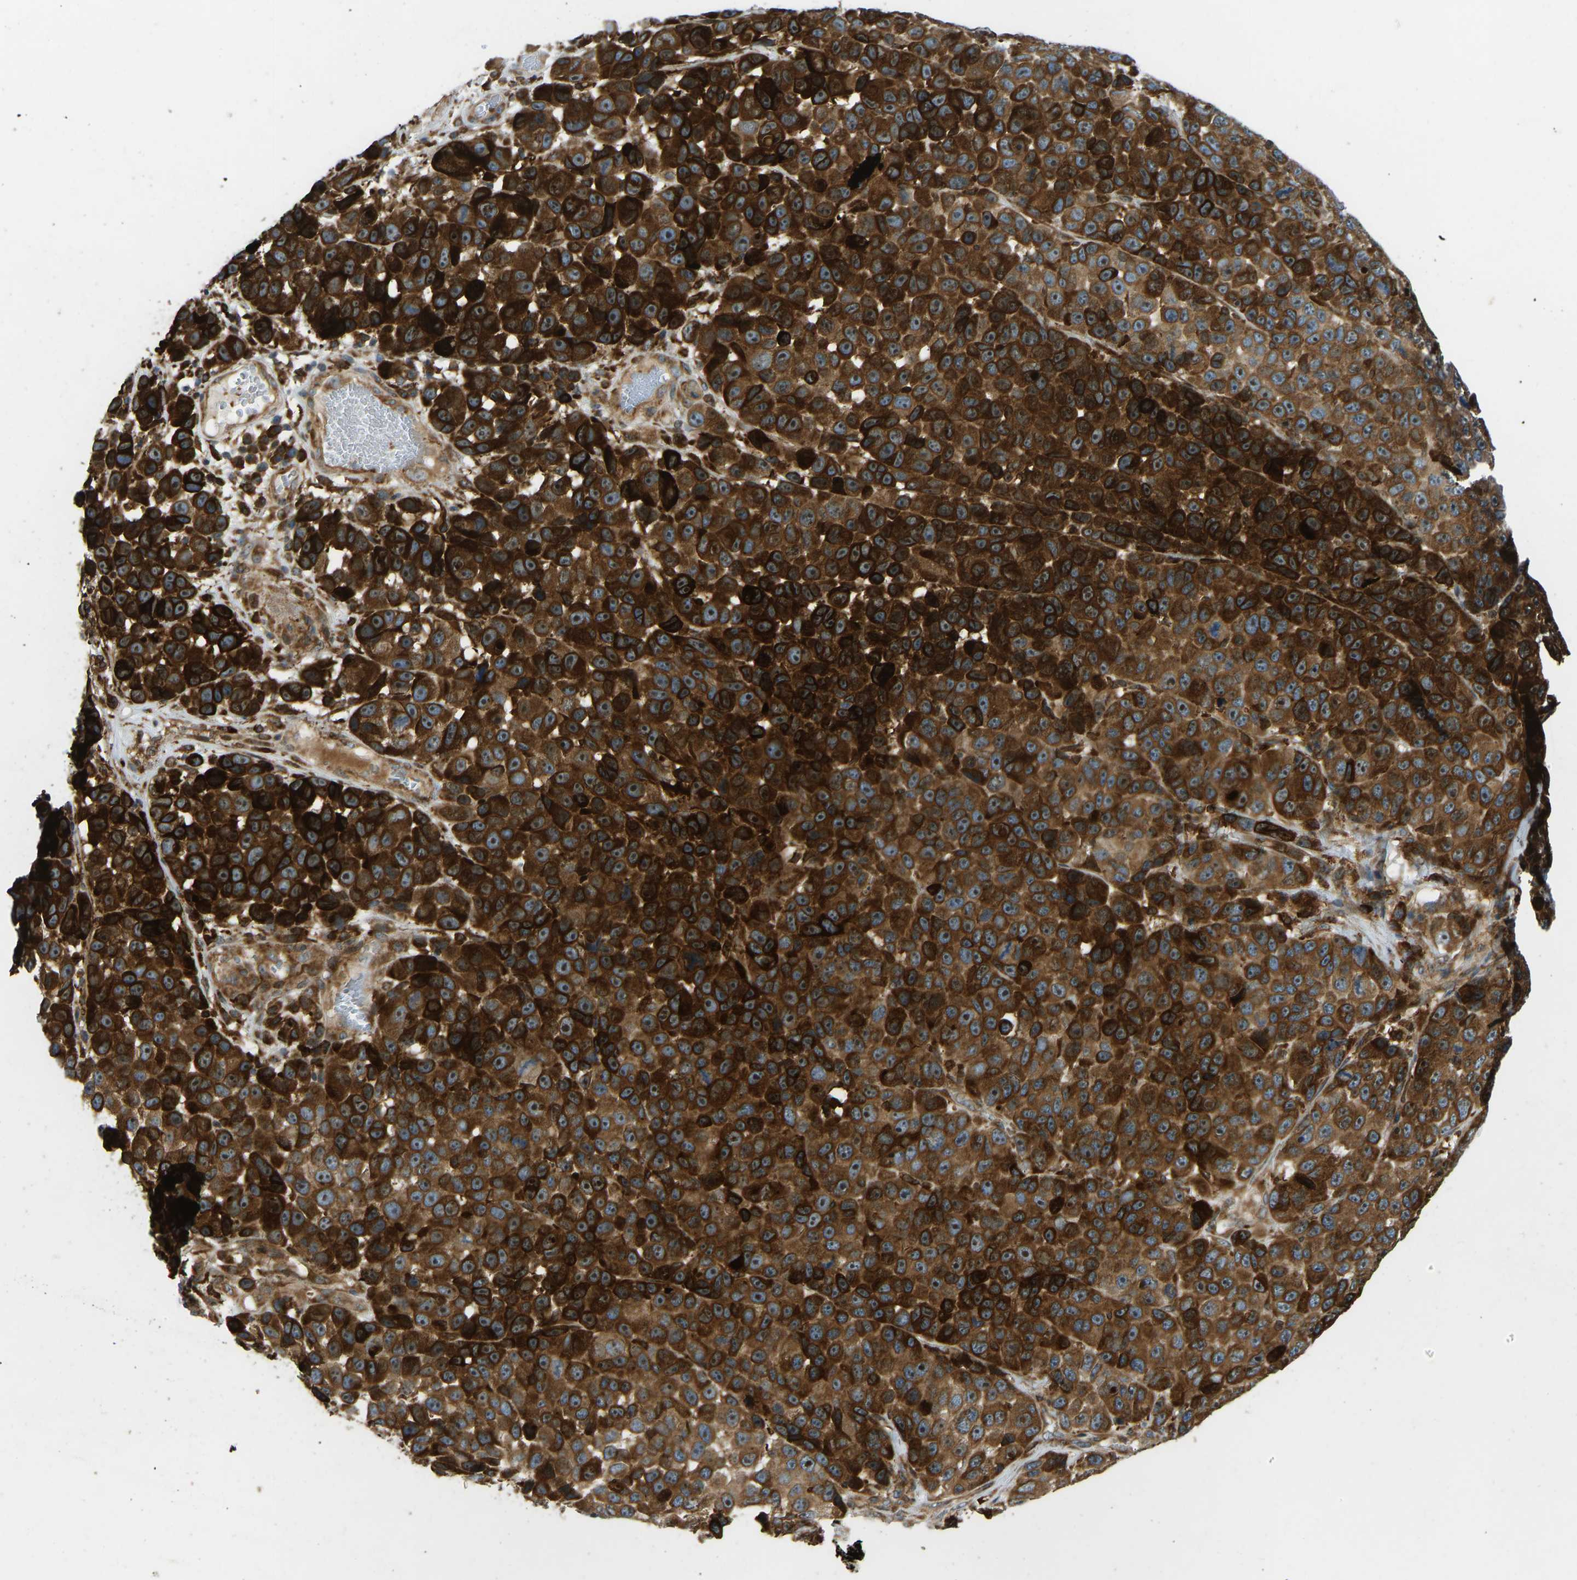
{"staining": {"intensity": "strong", "quantity": ">75%", "location": "cytoplasmic/membranous,nuclear"}, "tissue": "melanoma", "cell_type": "Tumor cells", "image_type": "cancer", "snomed": [{"axis": "morphology", "description": "Malignant melanoma, NOS"}, {"axis": "topography", "description": "Skin"}], "caption": "Melanoma stained with IHC shows strong cytoplasmic/membranous and nuclear positivity in about >75% of tumor cells.", "gene": "OS9", "patient": {"sex": "male", "age": 53}}